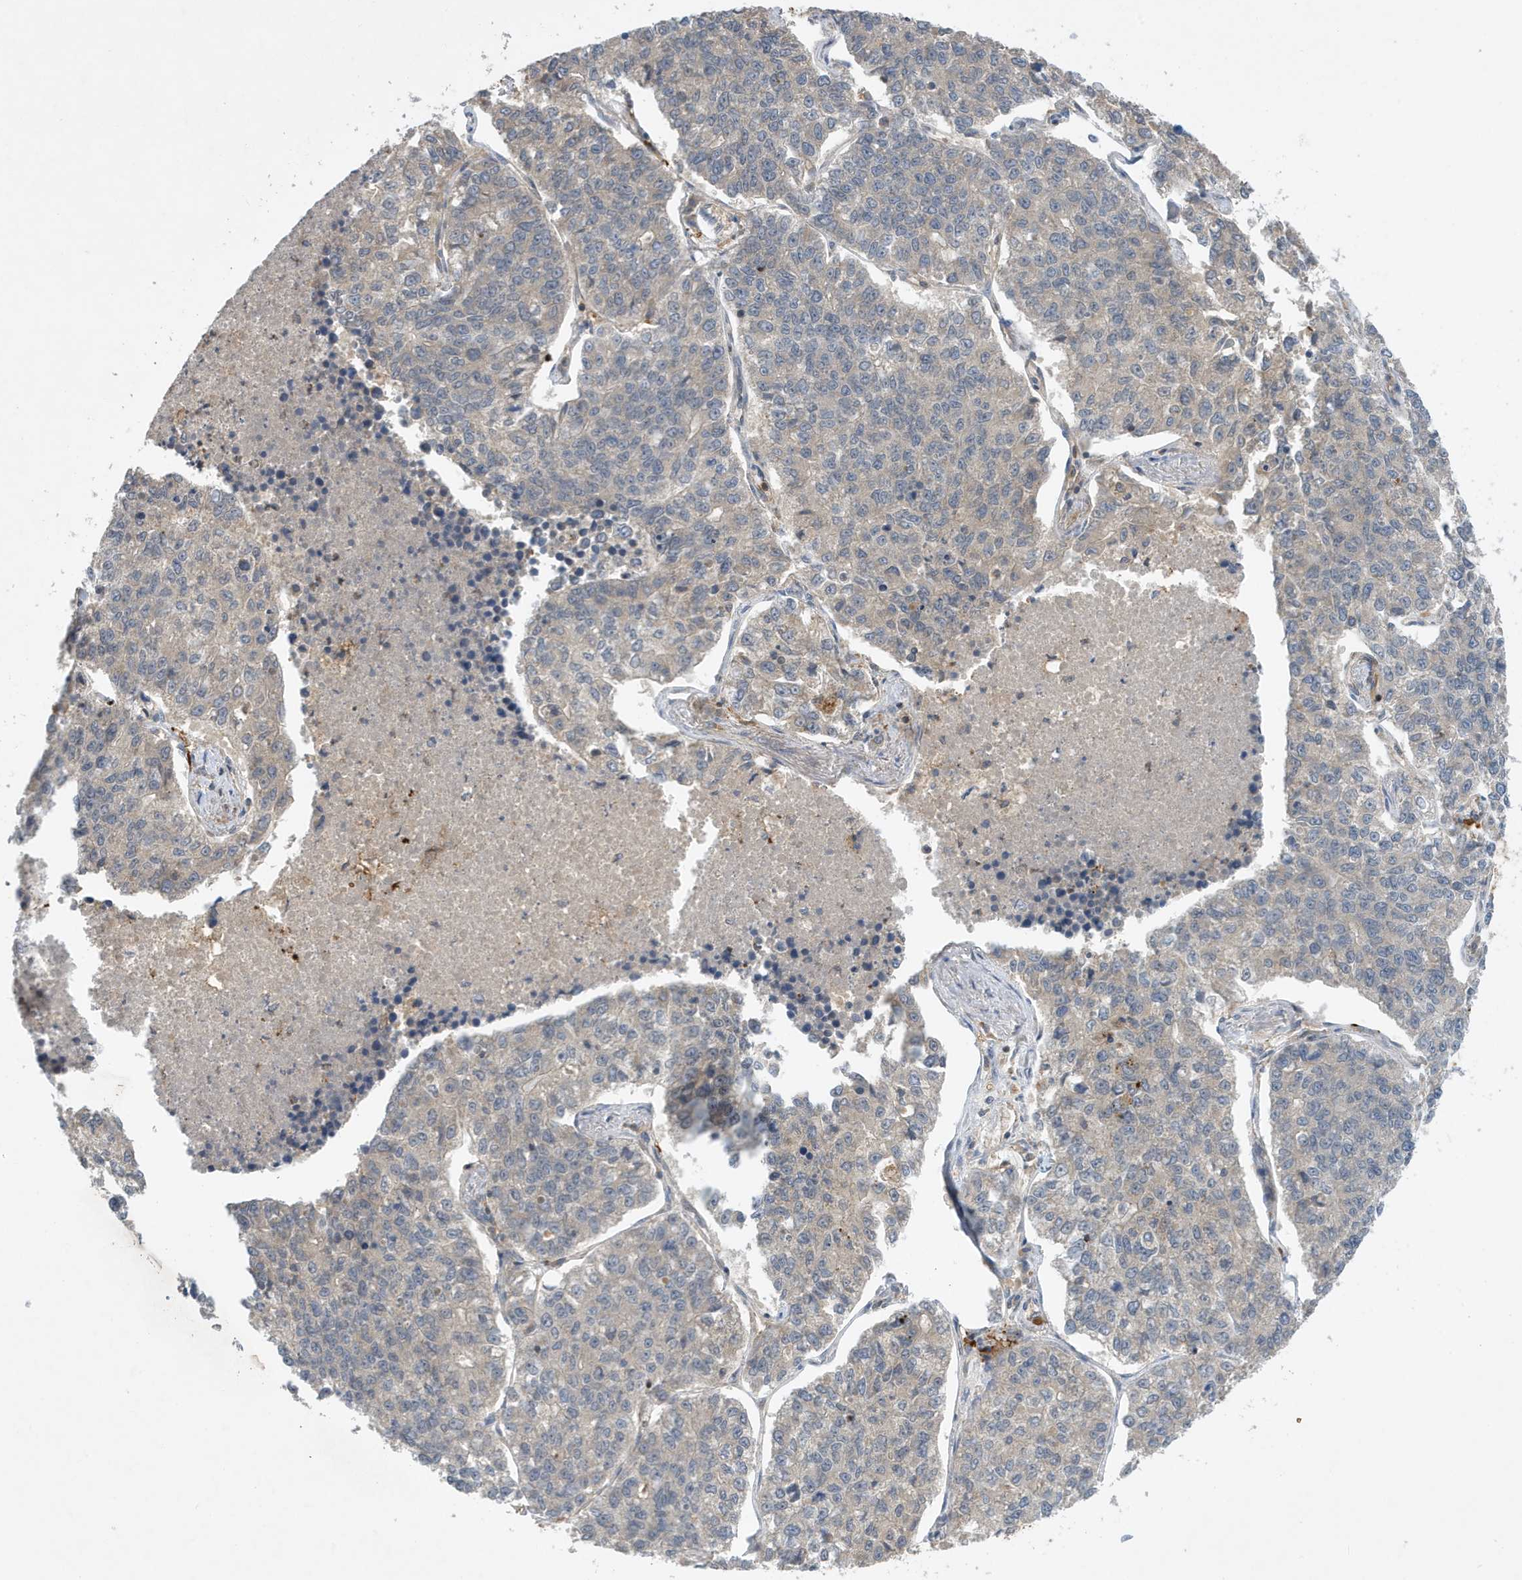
{"staining": {"intensity": "negative", "quantity": "none", "location": "none"}, "tissue": "lung cancer", "cell_type": "Tumor cells", "image_type": "cancer", "snomed": [{"axis": "morphology", "description": "Adenocarcinoma, NOS"}, {"axis": "topography", "description": "Lung"}], "caption": "Tumor cells show no significant protein expression in adenocarcinoma (lung). (DAB IHC with hematoxylin counter stain).", "gene": "NSUN3", "patient": {"sex": "male", "age": 49}}